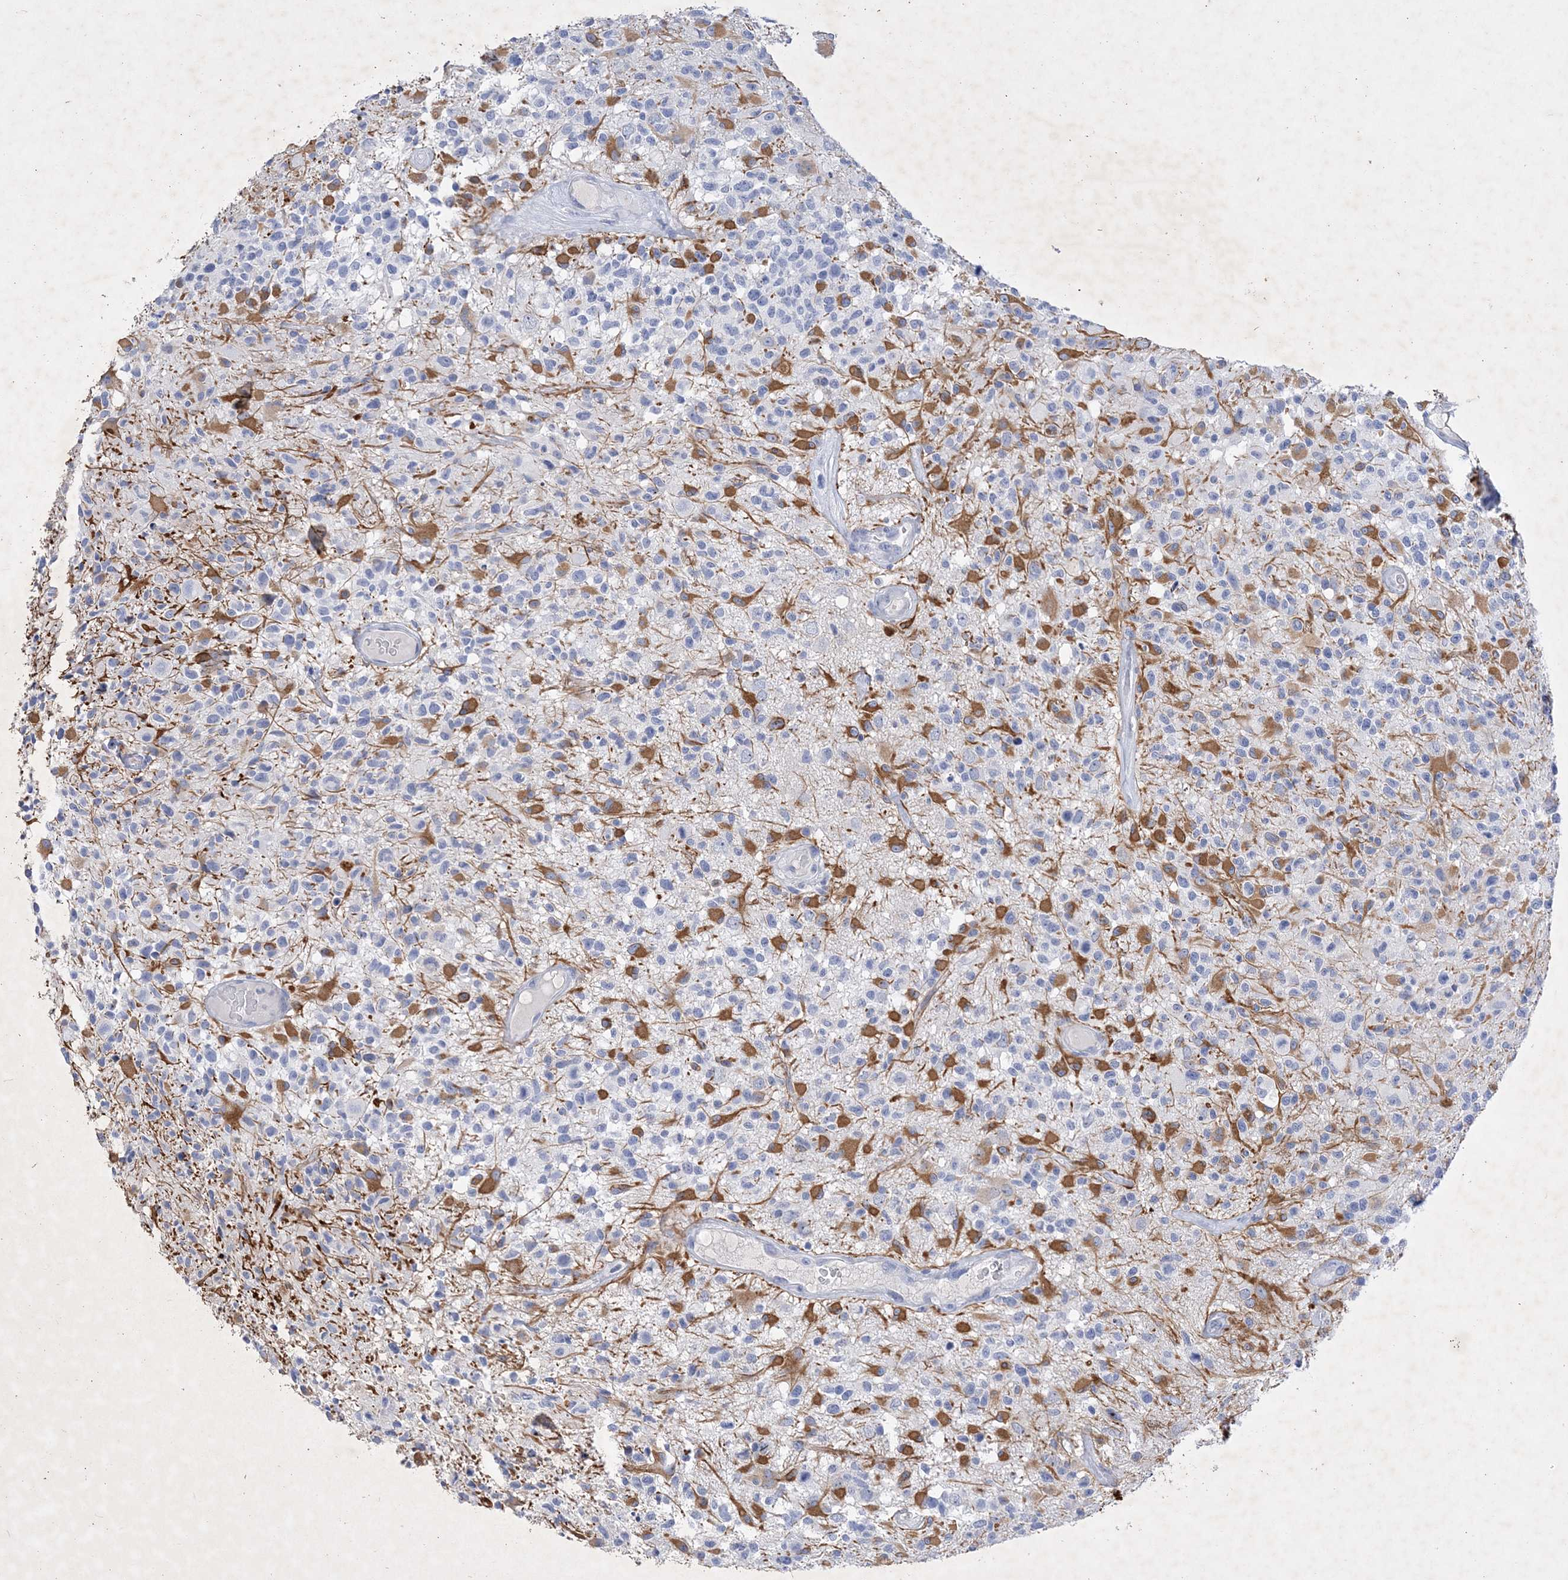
{"staining": {"intensity": "moderate", "quantity": "<25%", "location": "cytoplasmic/membranous"}, "tissue": "glioma", "cell_type": "Tumor cells", "image_type": "cancer", "snomed": [{"axis": "morphology", "description": "Glioma, malignant, High grade"}, {"axis": "morphology", "description": "Glioblastoma, NOS"}, {"axis": "topography", "description": "Brain"}], "caption": "Glioma tissue exhibits moderate cytoplasmic/membranous expression in approximately <25% of tumor cells, visualized by immunohistochemistry.", "gene": "COPS8", "patient": {"sex": "male", "age": 60}}